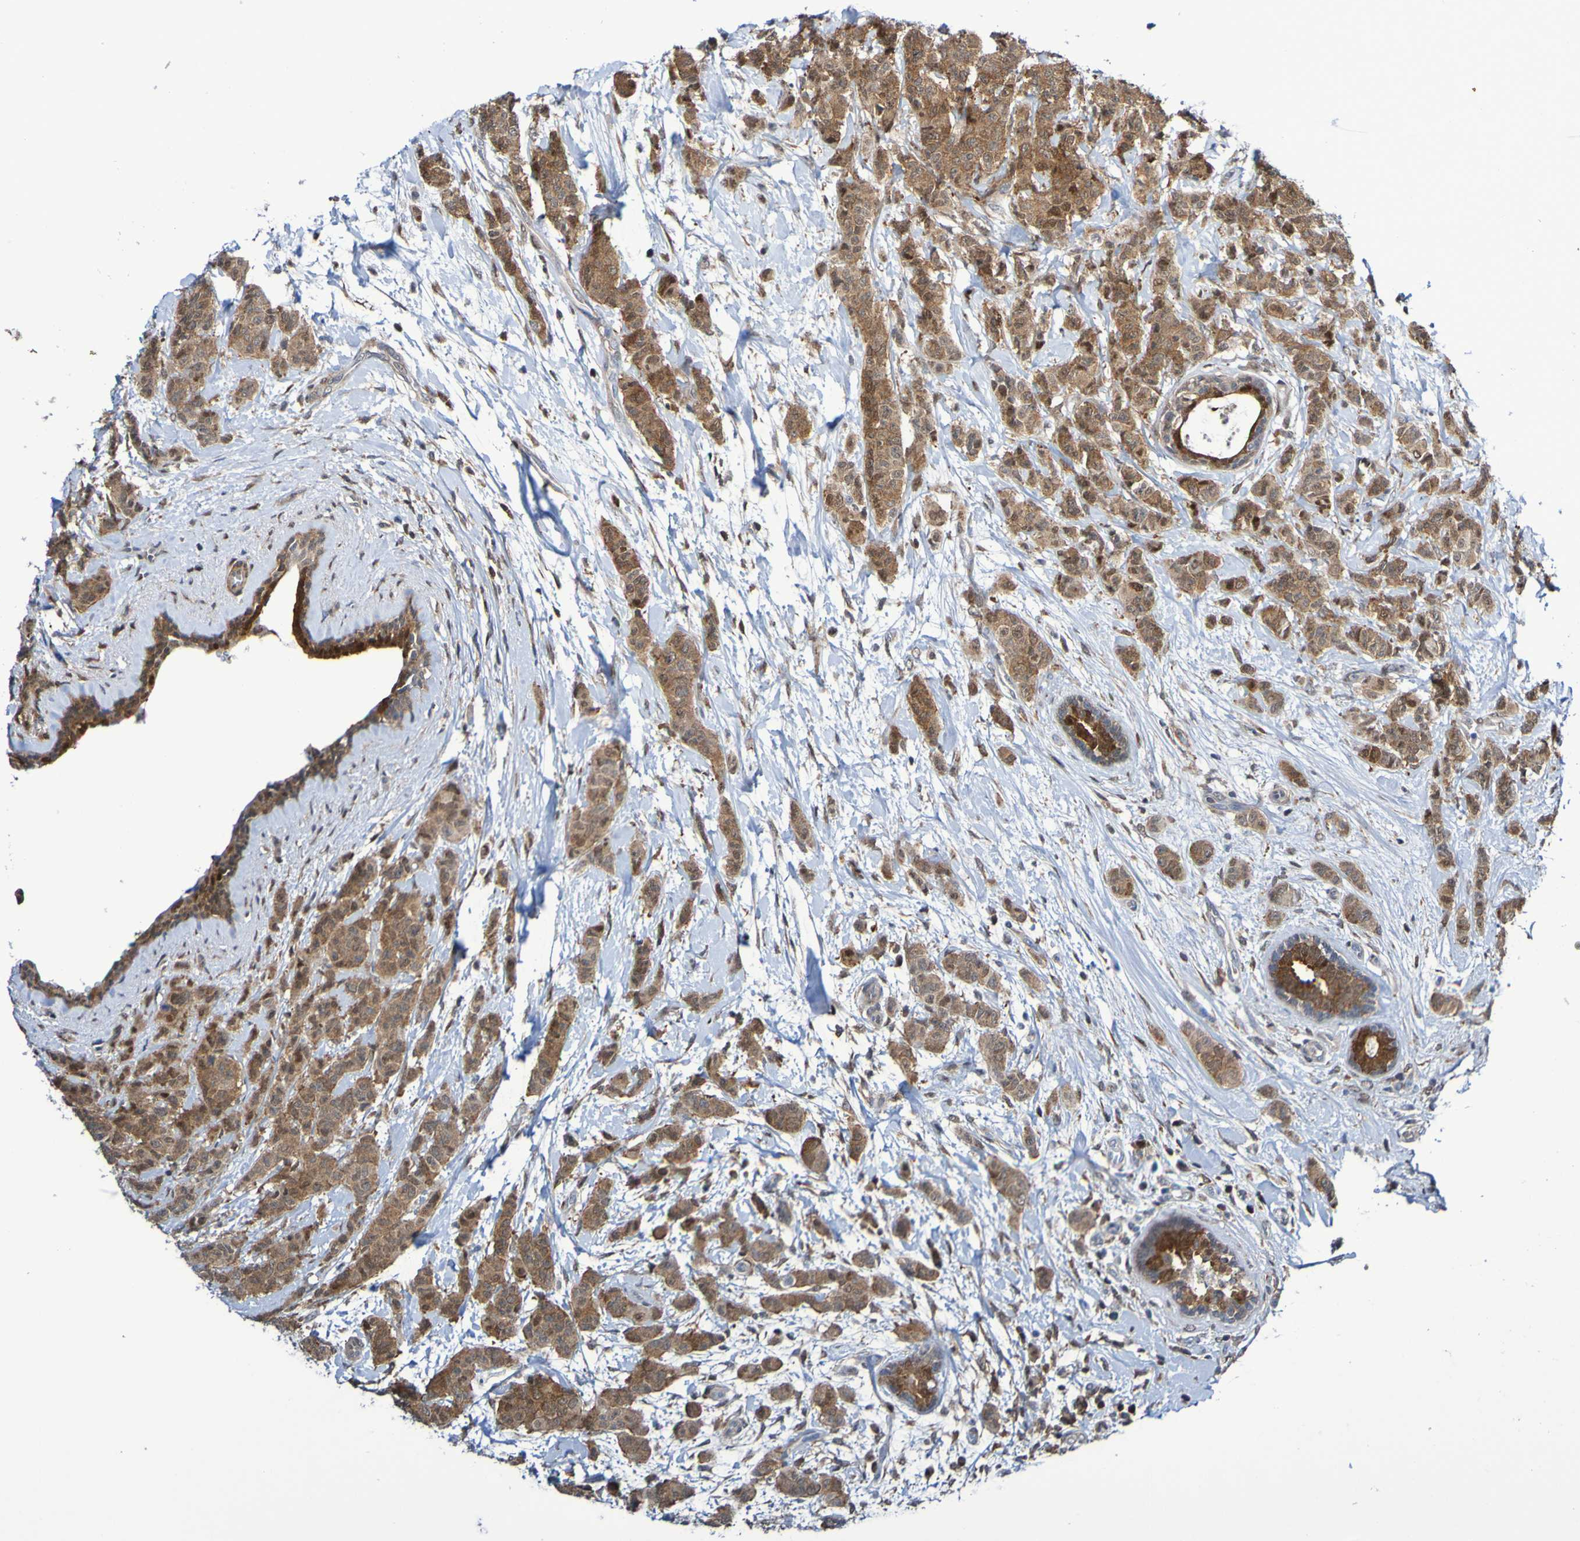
{"staining": {"intensity": "moderate", "quantity": ">75%", "location": "cytoplasmic/membranous"}, "tissue": "breast cancer", "cell_type": "Tumor cells", "image_type": "cancer", "snomed": [{"axis": "morphology", "description": "Normal tissue, NOS"}, {"axis": "morphology", "description": "Duct carcinoma"}, {"axis": "topography", "description": "Breast"}], "caption": "Breast cancer stained with DAB immunohistochemistry (IHC) shows medium levels of moderate cytoplasmic/membranous expression in about >75% of tumor cells.", "gene": "ATIC", "patient": {"sex": "female", "age": 40}}